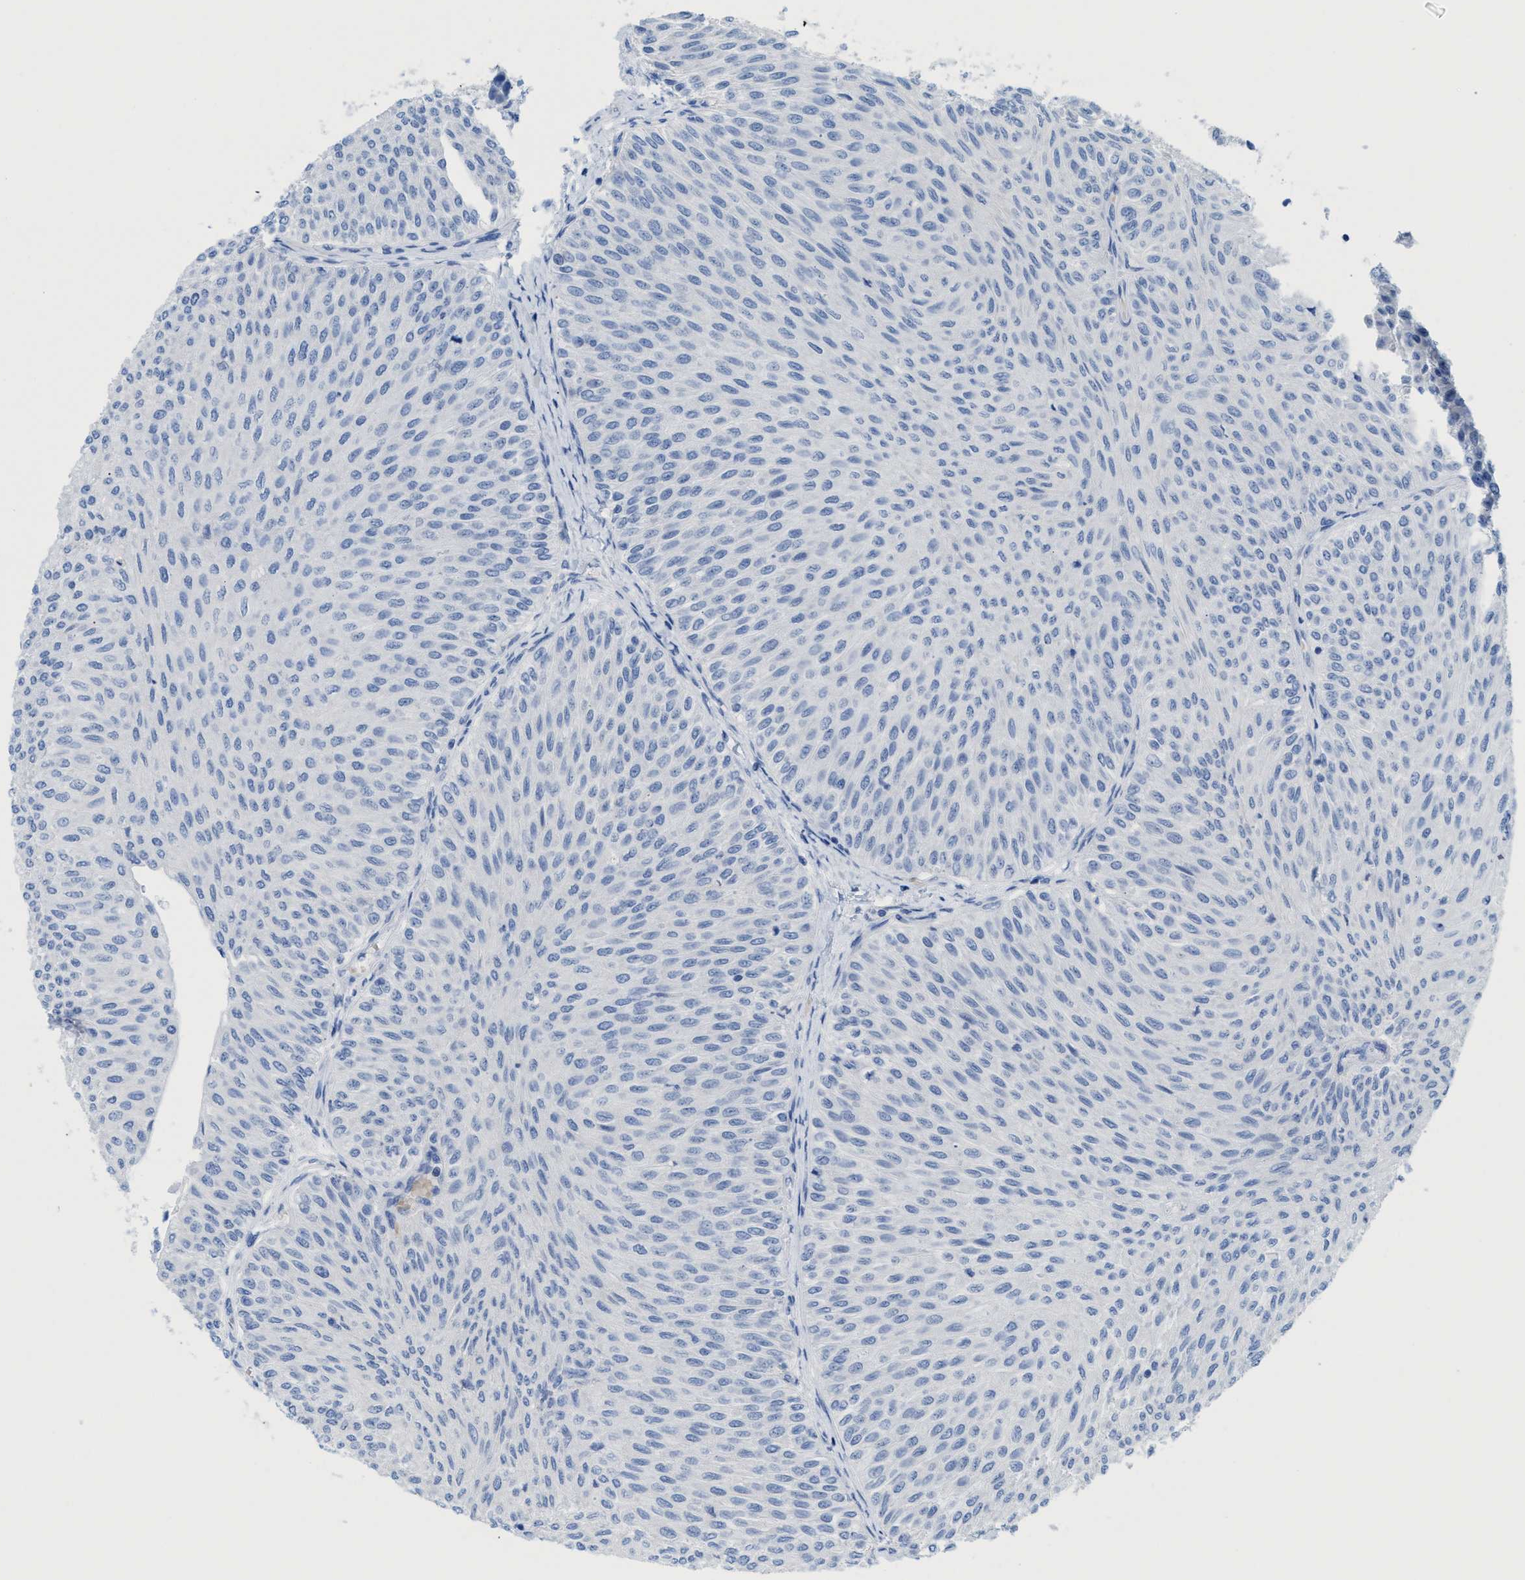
{"staining": {"intensity": "negative", "quantity": "none", "location": "none"}, "tissue": "urothelial cancer", "cell_type": "Tumor cells", "image_type": "cancer", "snomed": [{"axis": "morphology", "description": "Urothelial carcinoma, Low grade"}, {"axis": "topography", "description": "Urinary bladder"}], "caption": "Immunohistochemistry (IHC) of low-grade urothelial carcinoma reveals no positivity in tumor cells.", "gene": "ANKFN1", "patient": {"sex": "male", "age": 78}}